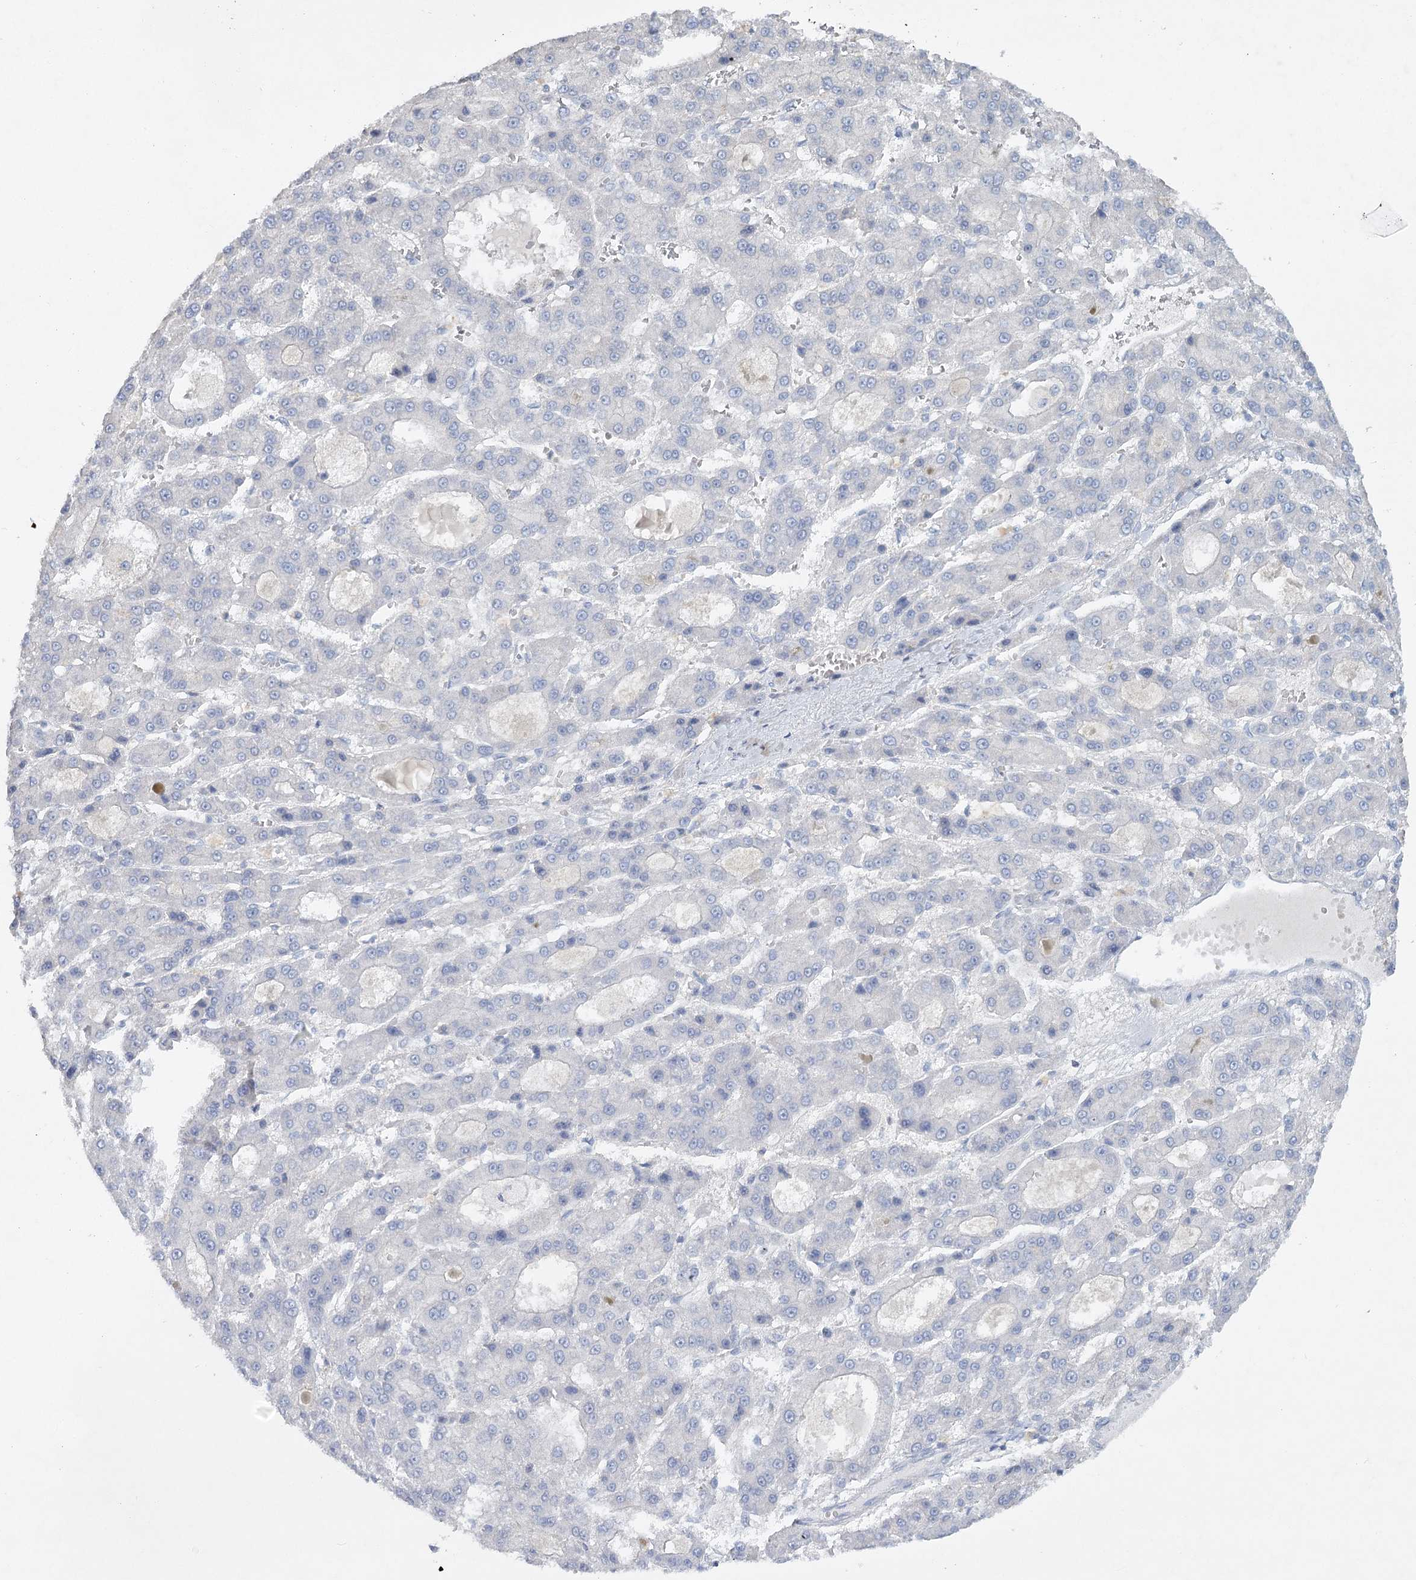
{"staining": {"intensity": "negative", "quantity": "none", "location": "none"}, "tissue": "liver cancer", "cell_type": "Tumor cells", "image_type": "cancer", "snomed": [{"axis": "morphology", "description": "Carcinoma, Hepatocellular, NOS"}, {"axis": "topography", "description": "Liver"}], "caption": "The IHC photomicrograph has no significant positivity in tumor cells of liver hepatocellular carcinoma tissue.", "gene": "MAP3K13", "patient": {"sex": "male", "age": 70}}